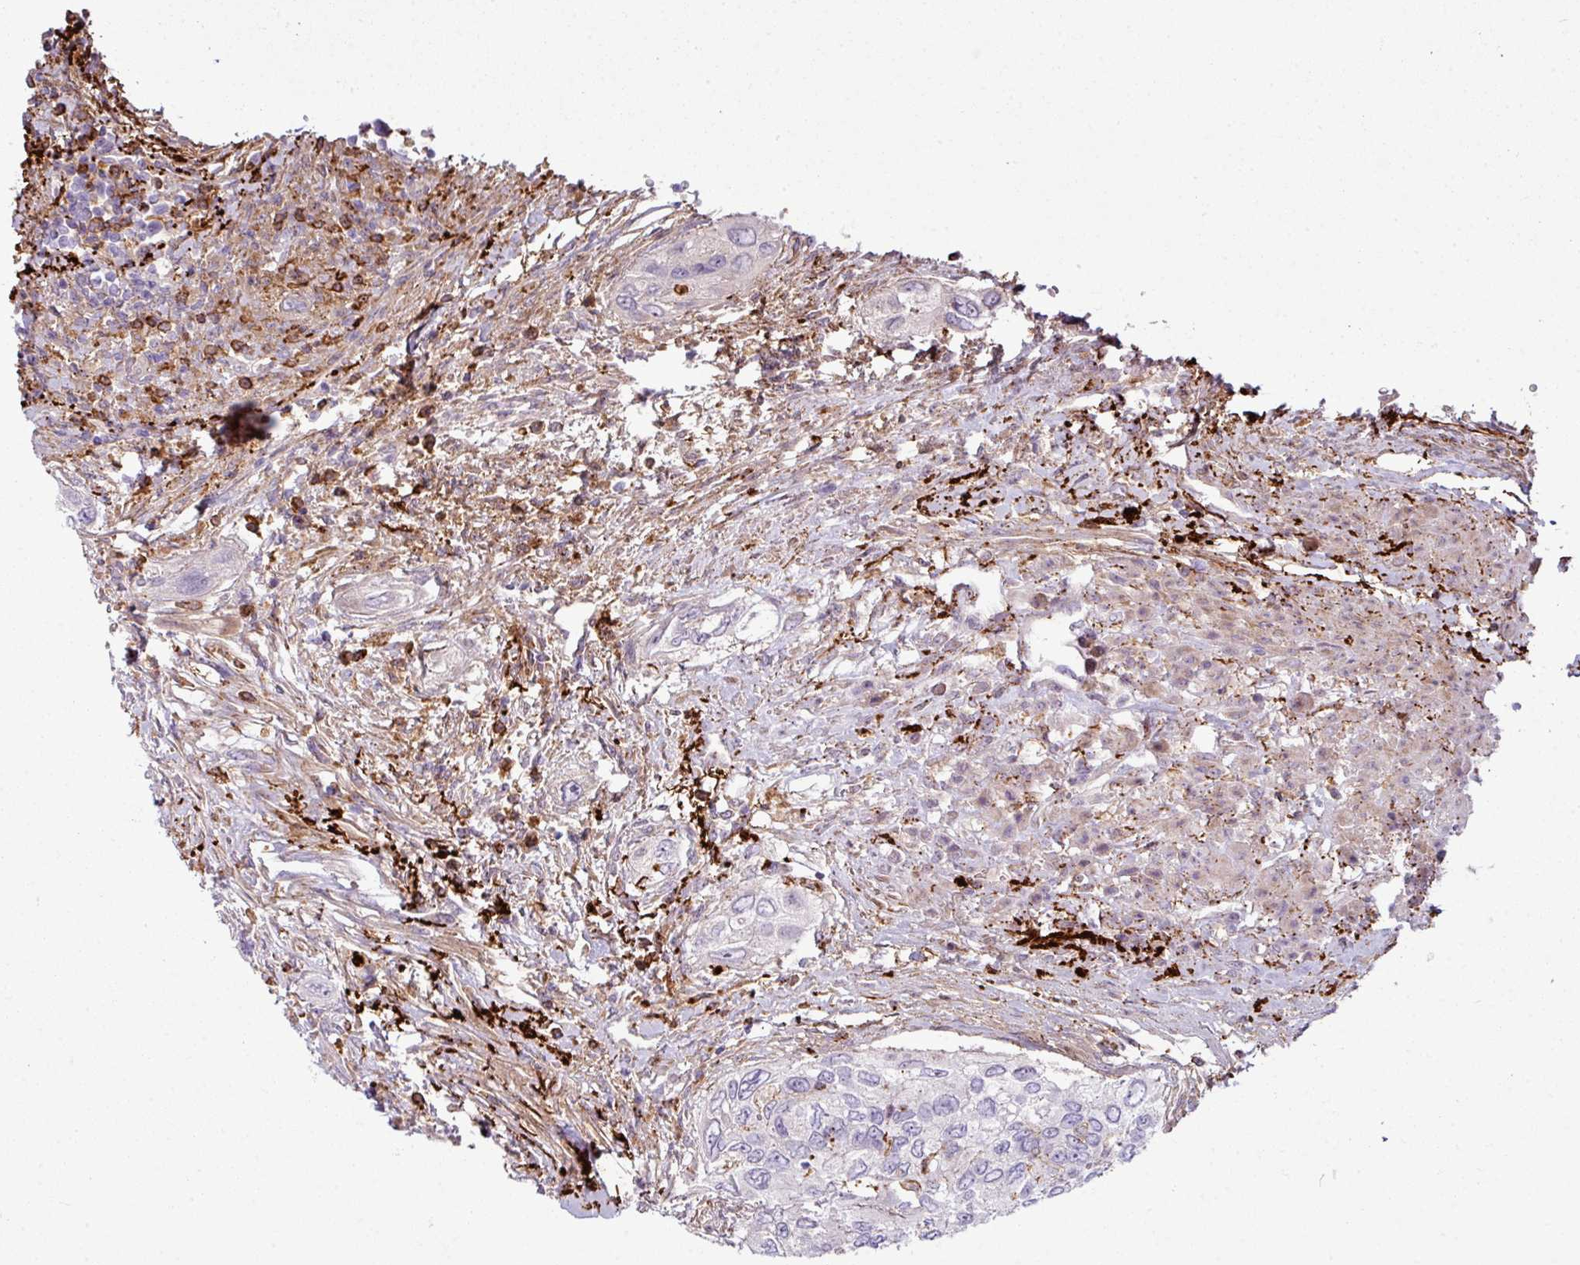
{"staining": {"intensity": "negative", "quantity": "none", "location": "none"}, "tissue": "urothelial cancer", "cell_type": "Tumor cells", "image_type": "cancer", "snomed": [{"axis": "morphology", "description": "Urothelial carcinoma, High grade"}, {"axis": "topography", "description": "Urinary bladder"}], "caption": "A micrograph of human high-grade urothelial carcinoma is negative for staining in tumor cells.", "gene": "COL8A1", "patient": {"sex": "female", "age": 60}}